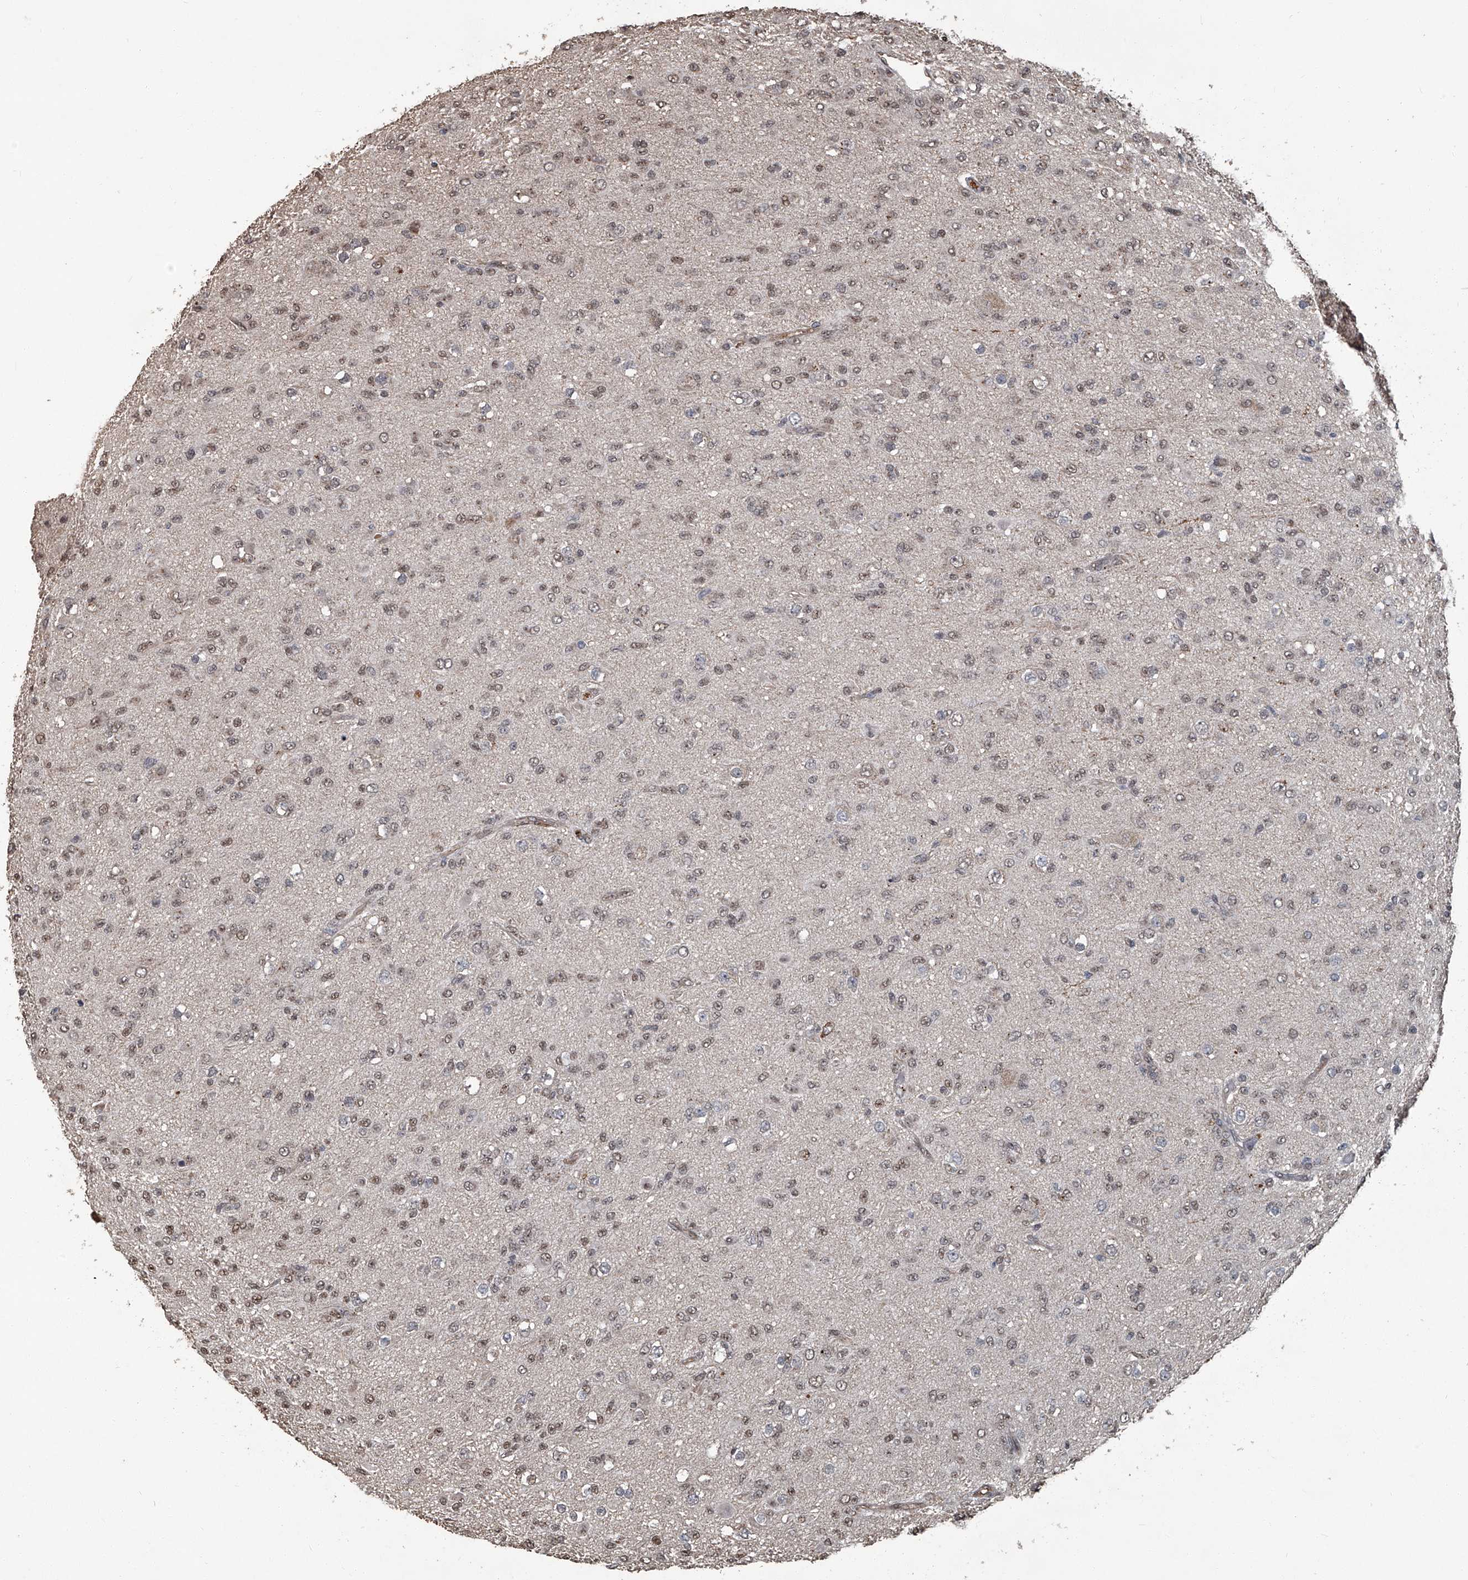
{"staining": {"intensity": "weak", "quantity": "<25%", "location": "nuclear"}, "tissue": "glioma", "cell_type": "Tumor cells", "image_type": "cancer", "snomed": [{"axis": "morphology", "description": "Glioma, malignant, Low grade"}, {"axis": "topography", "description": "Brain"}], "caption": "This is an immunohistochemistry image of human glioma. There is no positivity in tumor cells.", "gene": "GPR132", "patient": {"sex": "male", "age": 65}}